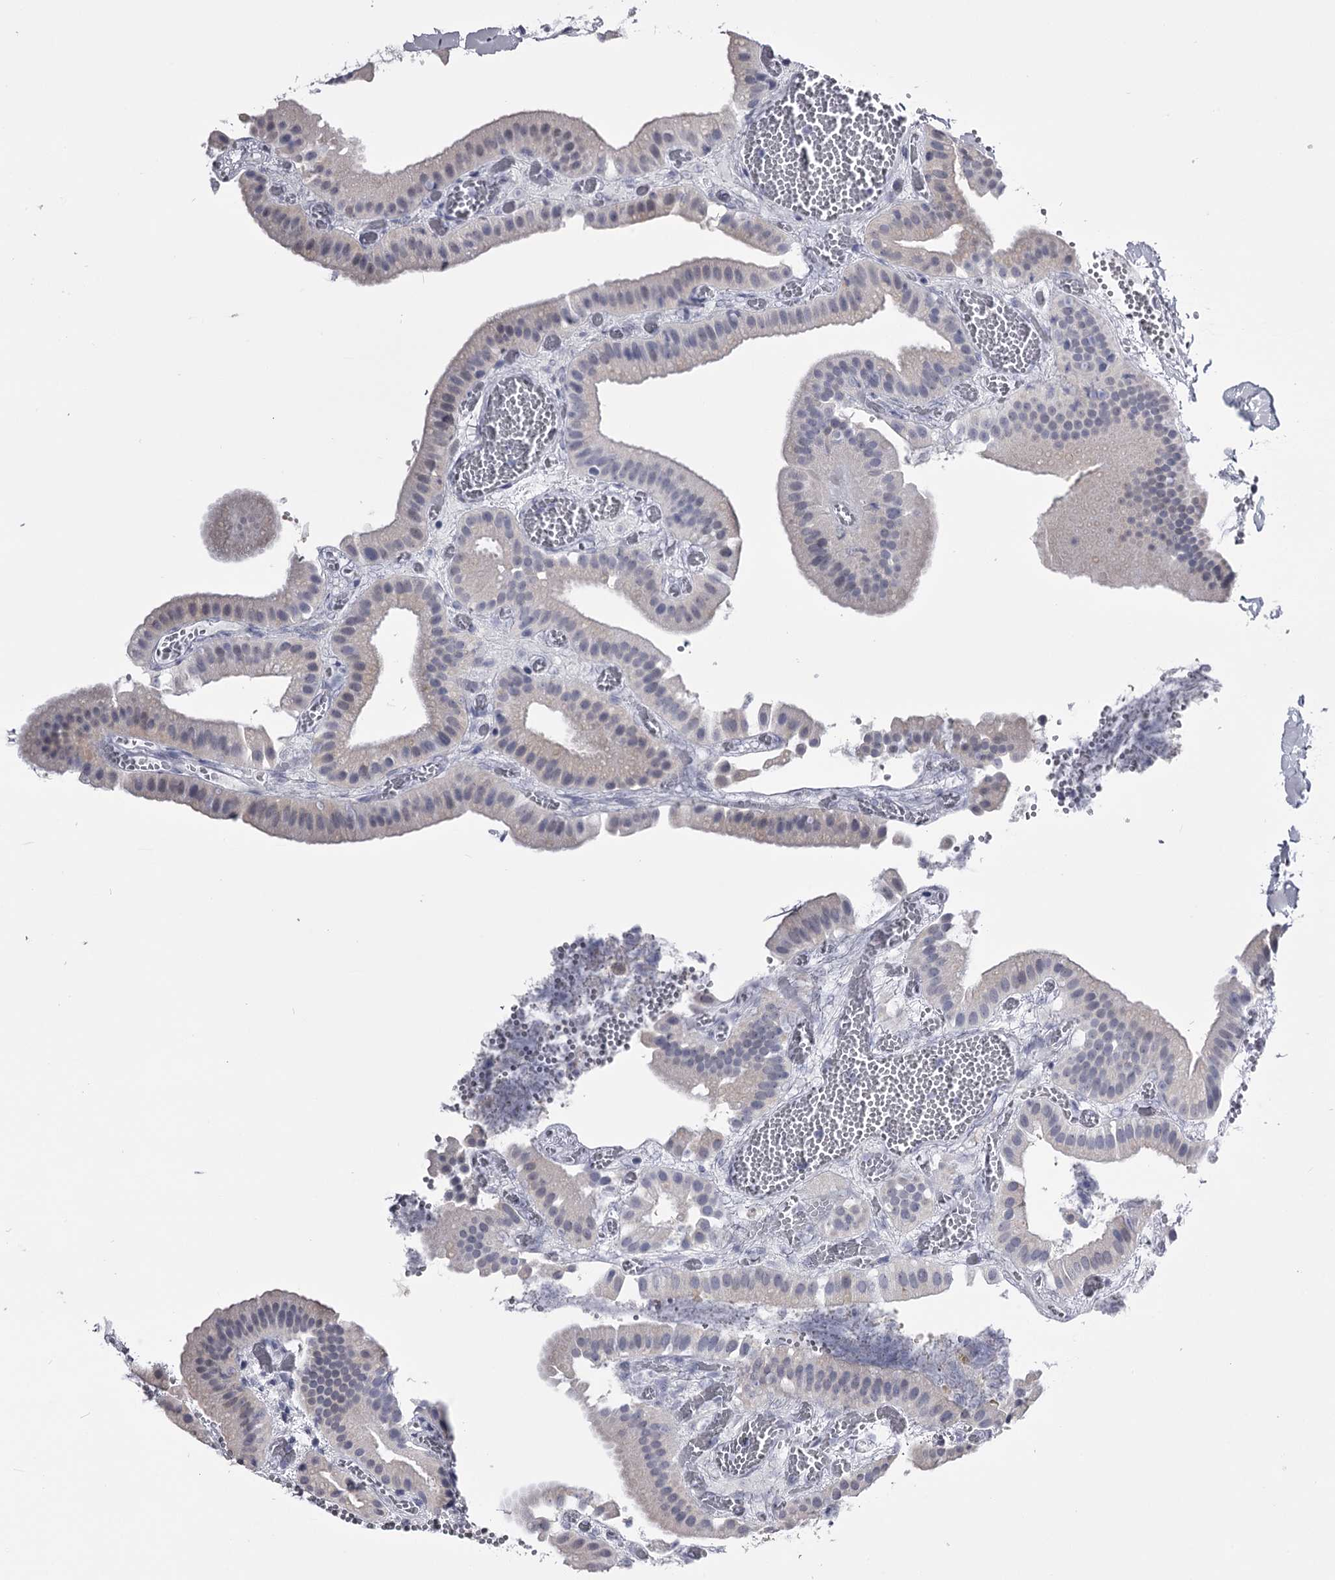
{"staining": {"intensity": "weak", "quantity": "<25%", "location": "cytoplasmic/membranous"}, "tissue": "gallbladder", "cell_type": "Glandular cells", "image_type": "normal", "snomed": [{"axis": "morphology", "description": "Normal tissue, NOS"}, {"axis": "topography", "description": "Gallbladder"}], "caption": "Protein analysis of unremarkable gallbladder displays no significant staining in glandular cells.", "gene": "GSTO1", "patient": {"sex": "female", "age": 64}}